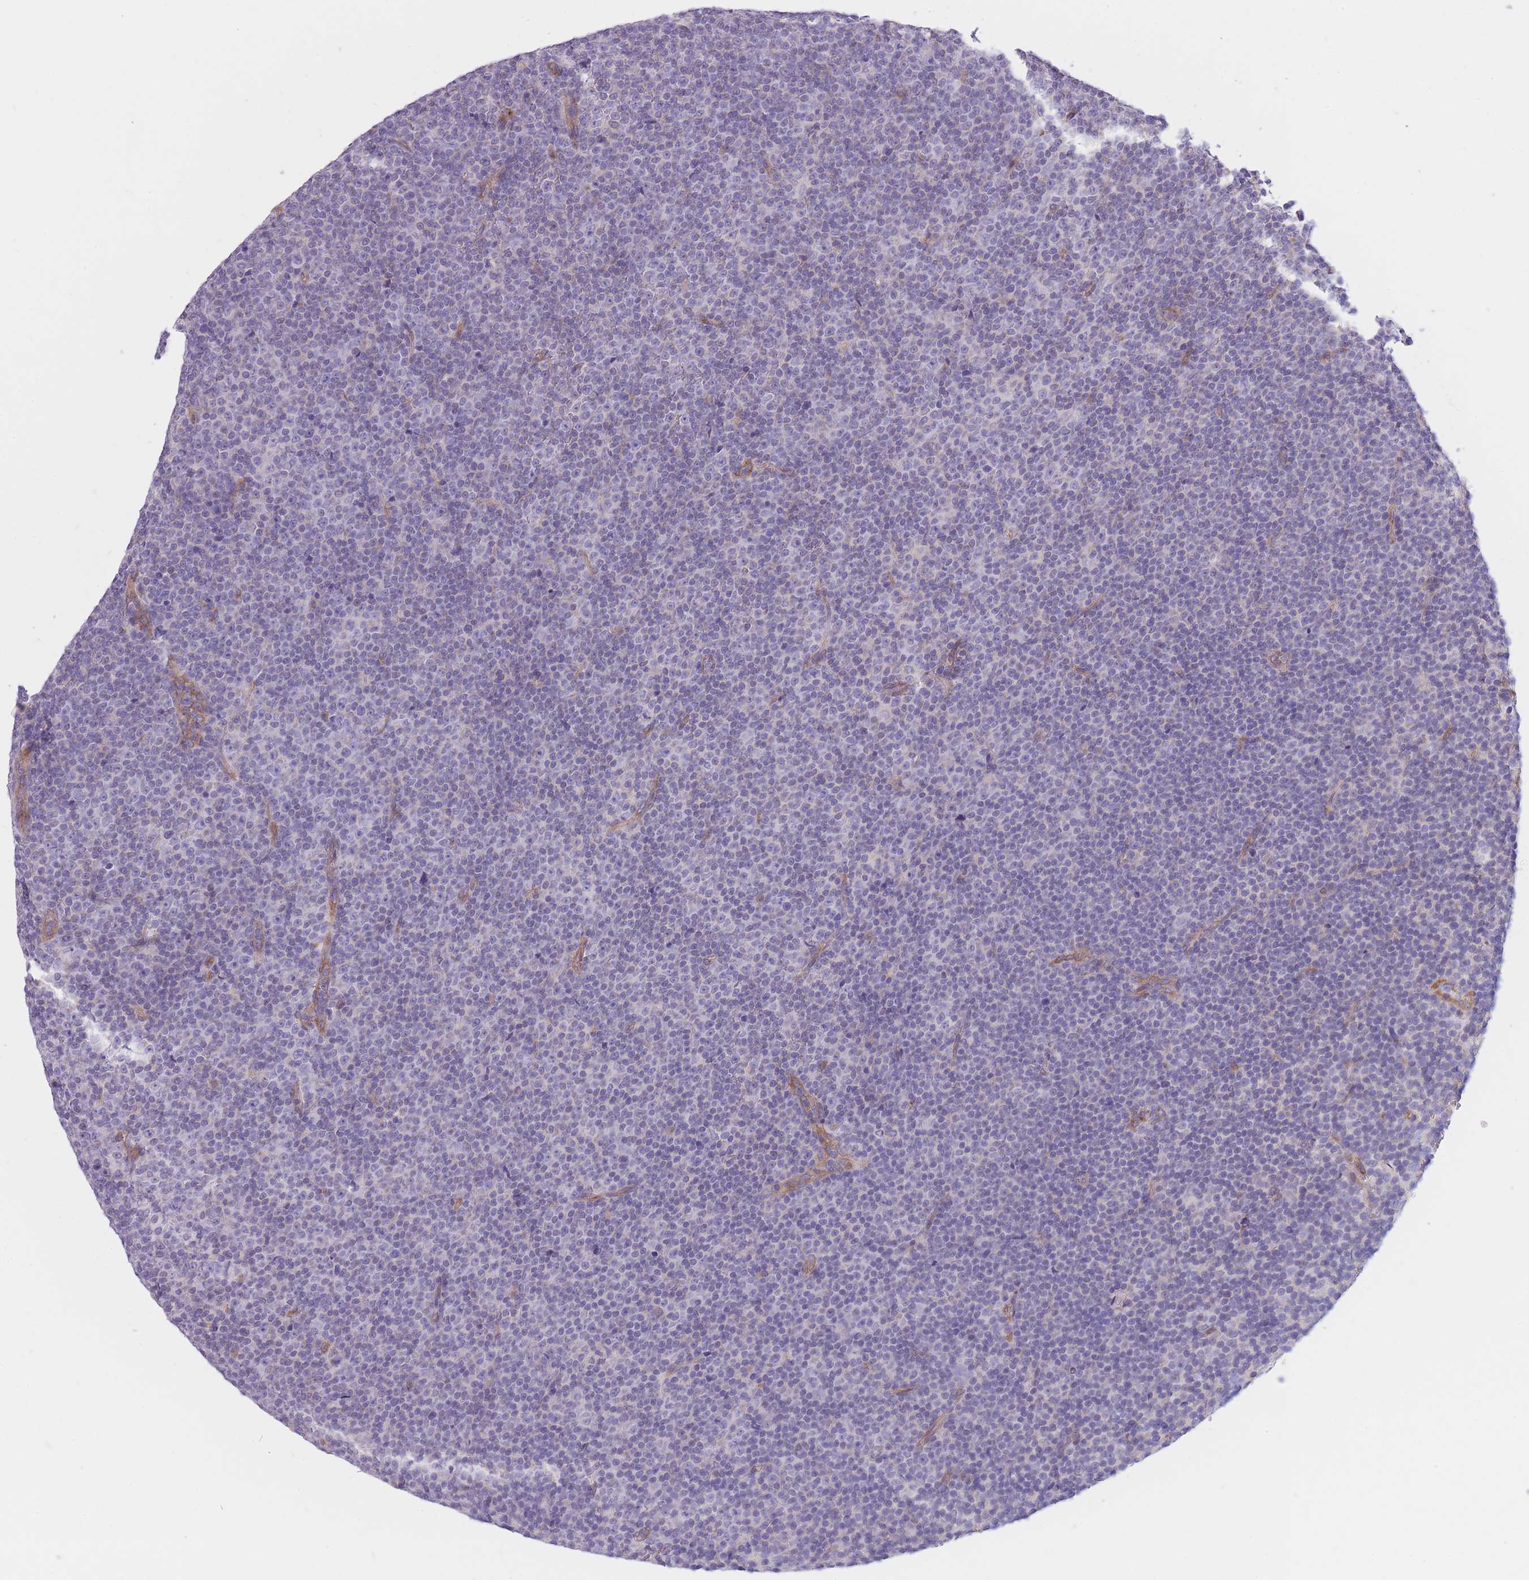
{"staining": {"intensity": "negative", "quantity": "none", "location": "none"}, "tissue": "lymphoma", "cell_type": "Tumor cells", "image_type": "cancer", "snomed": [{"axis": "morphology", "description": "Malignant lymphoma, non-Hodgkin's type, Low grade"}, {"axis": "topography", "description": "Lymph node"}], "caption": "Tumor cells show no significant positivity in lymphoma. The staining is performed using DAB (3,3'-diaminobenzidine) brown chromogen with nuclei counter-stained in using hematoxylin.", "gene": "SERPINB3", "patient": {"sex": "female", "age": 67}}